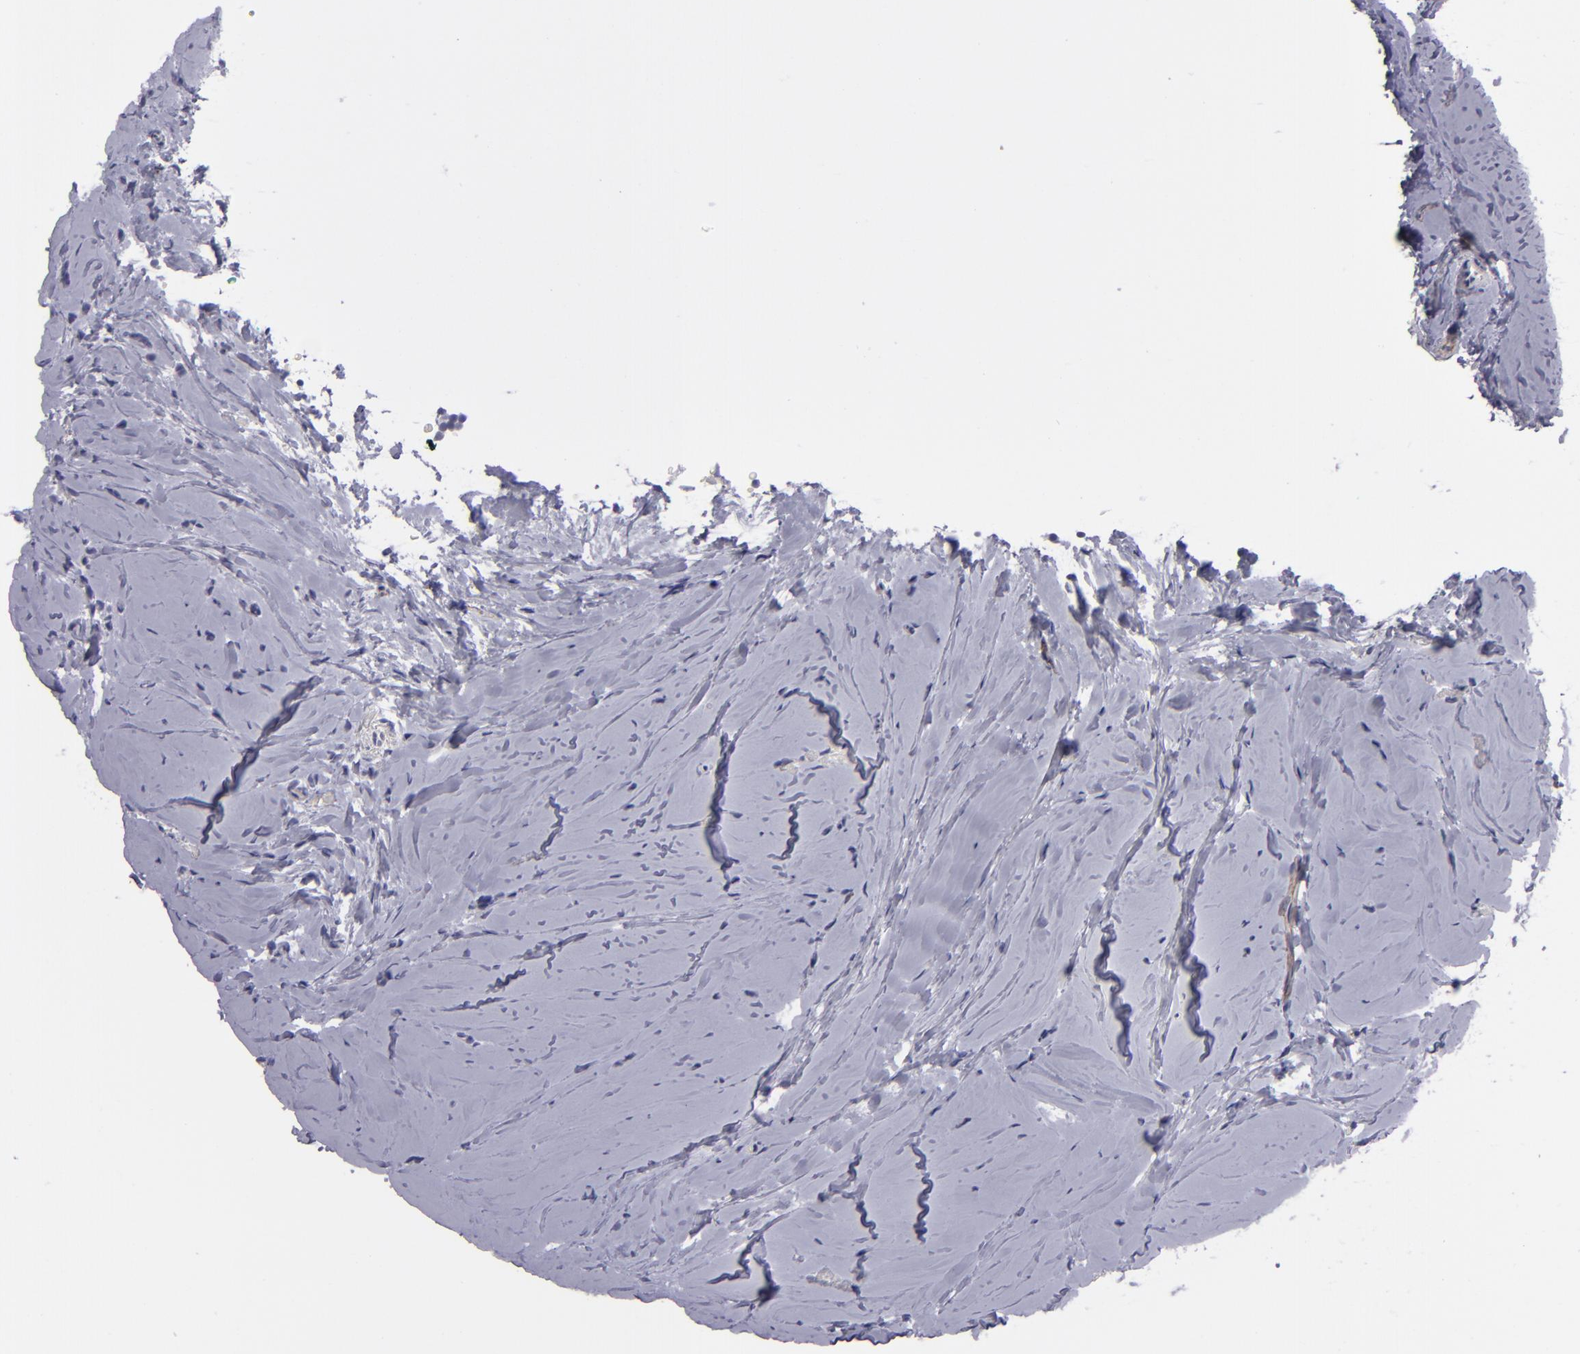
{"staining": {"intensity": "negative", "quantity": "none", "location": "none"}, "tissue": "breast cancer", "cell_type": "Tumor cells", "image_type": "cancer", "snomed": [{"axis": "morphology", "description": "Lobular carcinoma"}, {"axis": "topography", "description": "Breast"}], "caption": "High power microscopy image of an IHC micrograph of breast cancer (lobular carcinoma), revealing no significant expression in tumor cells.", "gene": "ITGB4", "patient": {"sex": "female", "age": 64}}